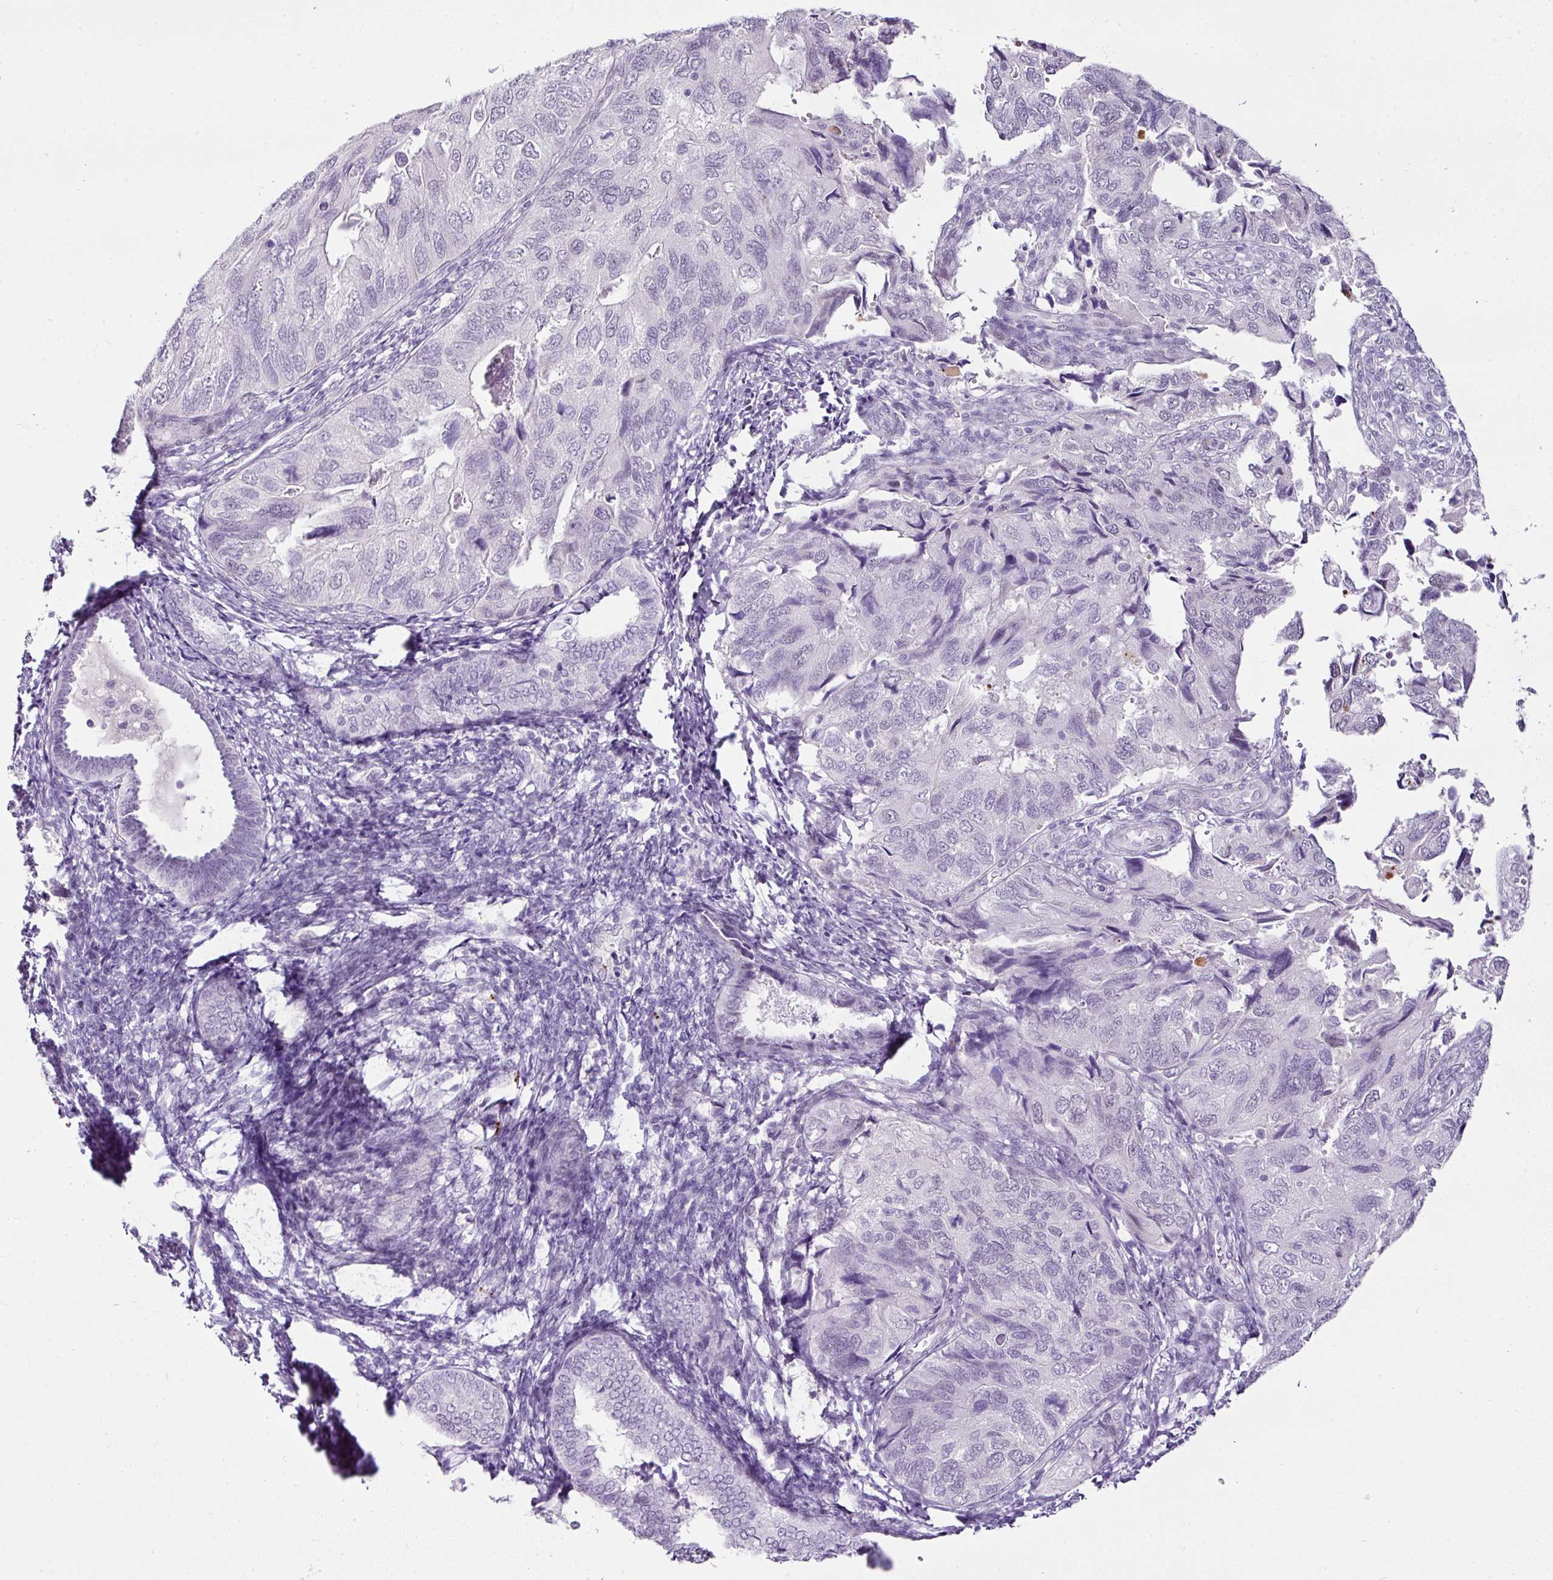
{"staining": {"intensity": "negative", "quantity": "none", "location": "none"}, "tissue": "endometrial cancer", "cell_type": "Tumor cells", "image_type": "cancer", "snomed": [{"axis": "morphology", "description": "Carcinoma, NOS"}, {"axis": "topography", "description": "Uterus"}], "caption": "There is no significant staining in tumor cells of endometrial cancer.", "gene": "CMTM5", "patient": {"sex": "female", "age": 76}}